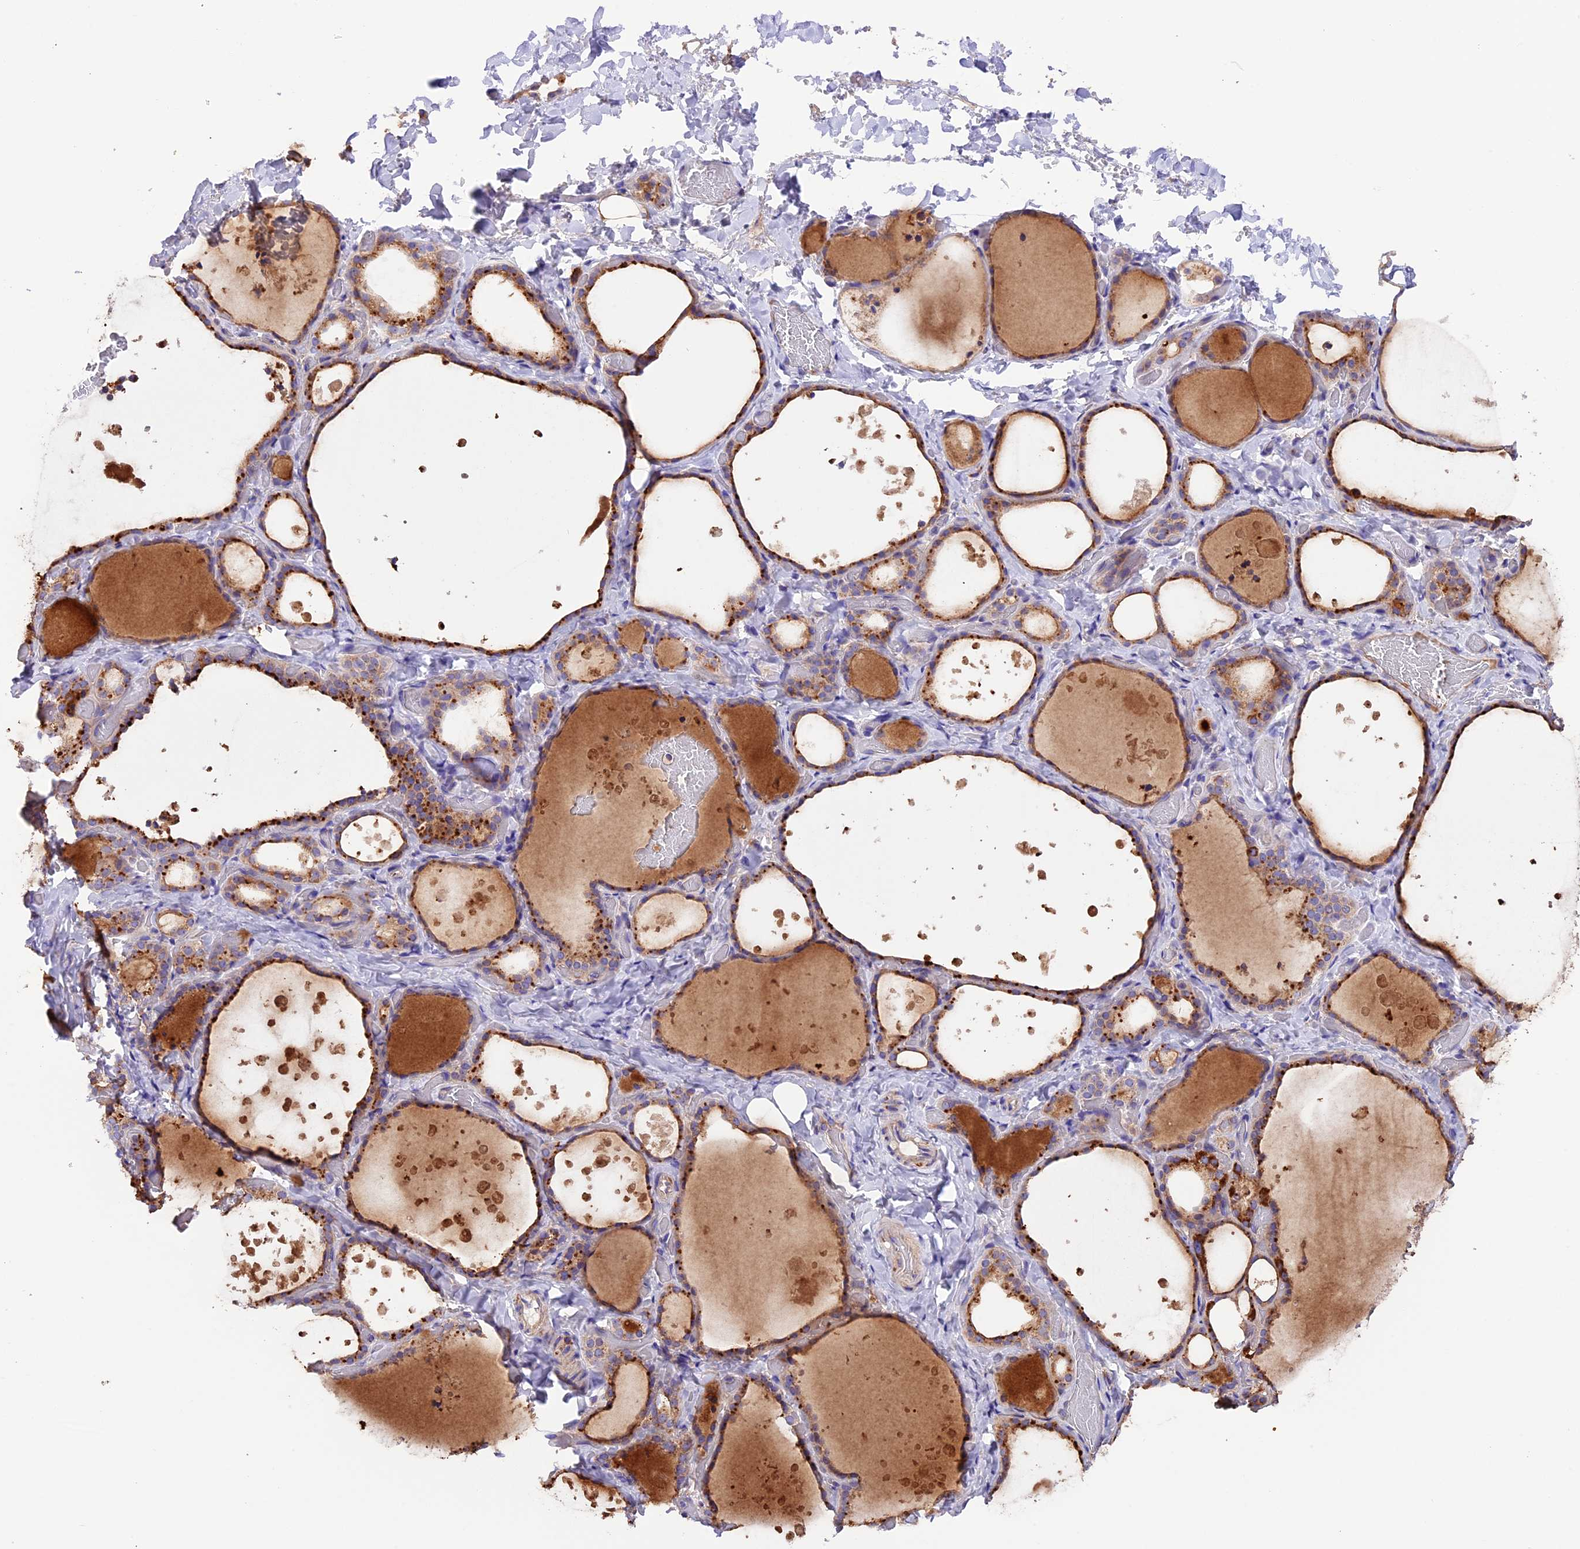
{"staining": {"intensity": "moderate", "quantity": ">75%", "location": "cytoplasmic/membranous"}, "tissue": "thyroid gland", "cell_type": "Glandular cells", "image_type": "normal", "snomed": [{"axis": "morphology", "description": "Normal tissue, NOS"}, {"axis": "topography", "description": "Thyroid gland"}], "caption": "Immunohistochemical staining of normal human thyroid gland exhibits >75% levels of moderate cytoplasmic/membranous protein expression in approximately >75% of glandular cells.", "gene": "METTL22", "patient": {"sex": "female", "age": 44}}